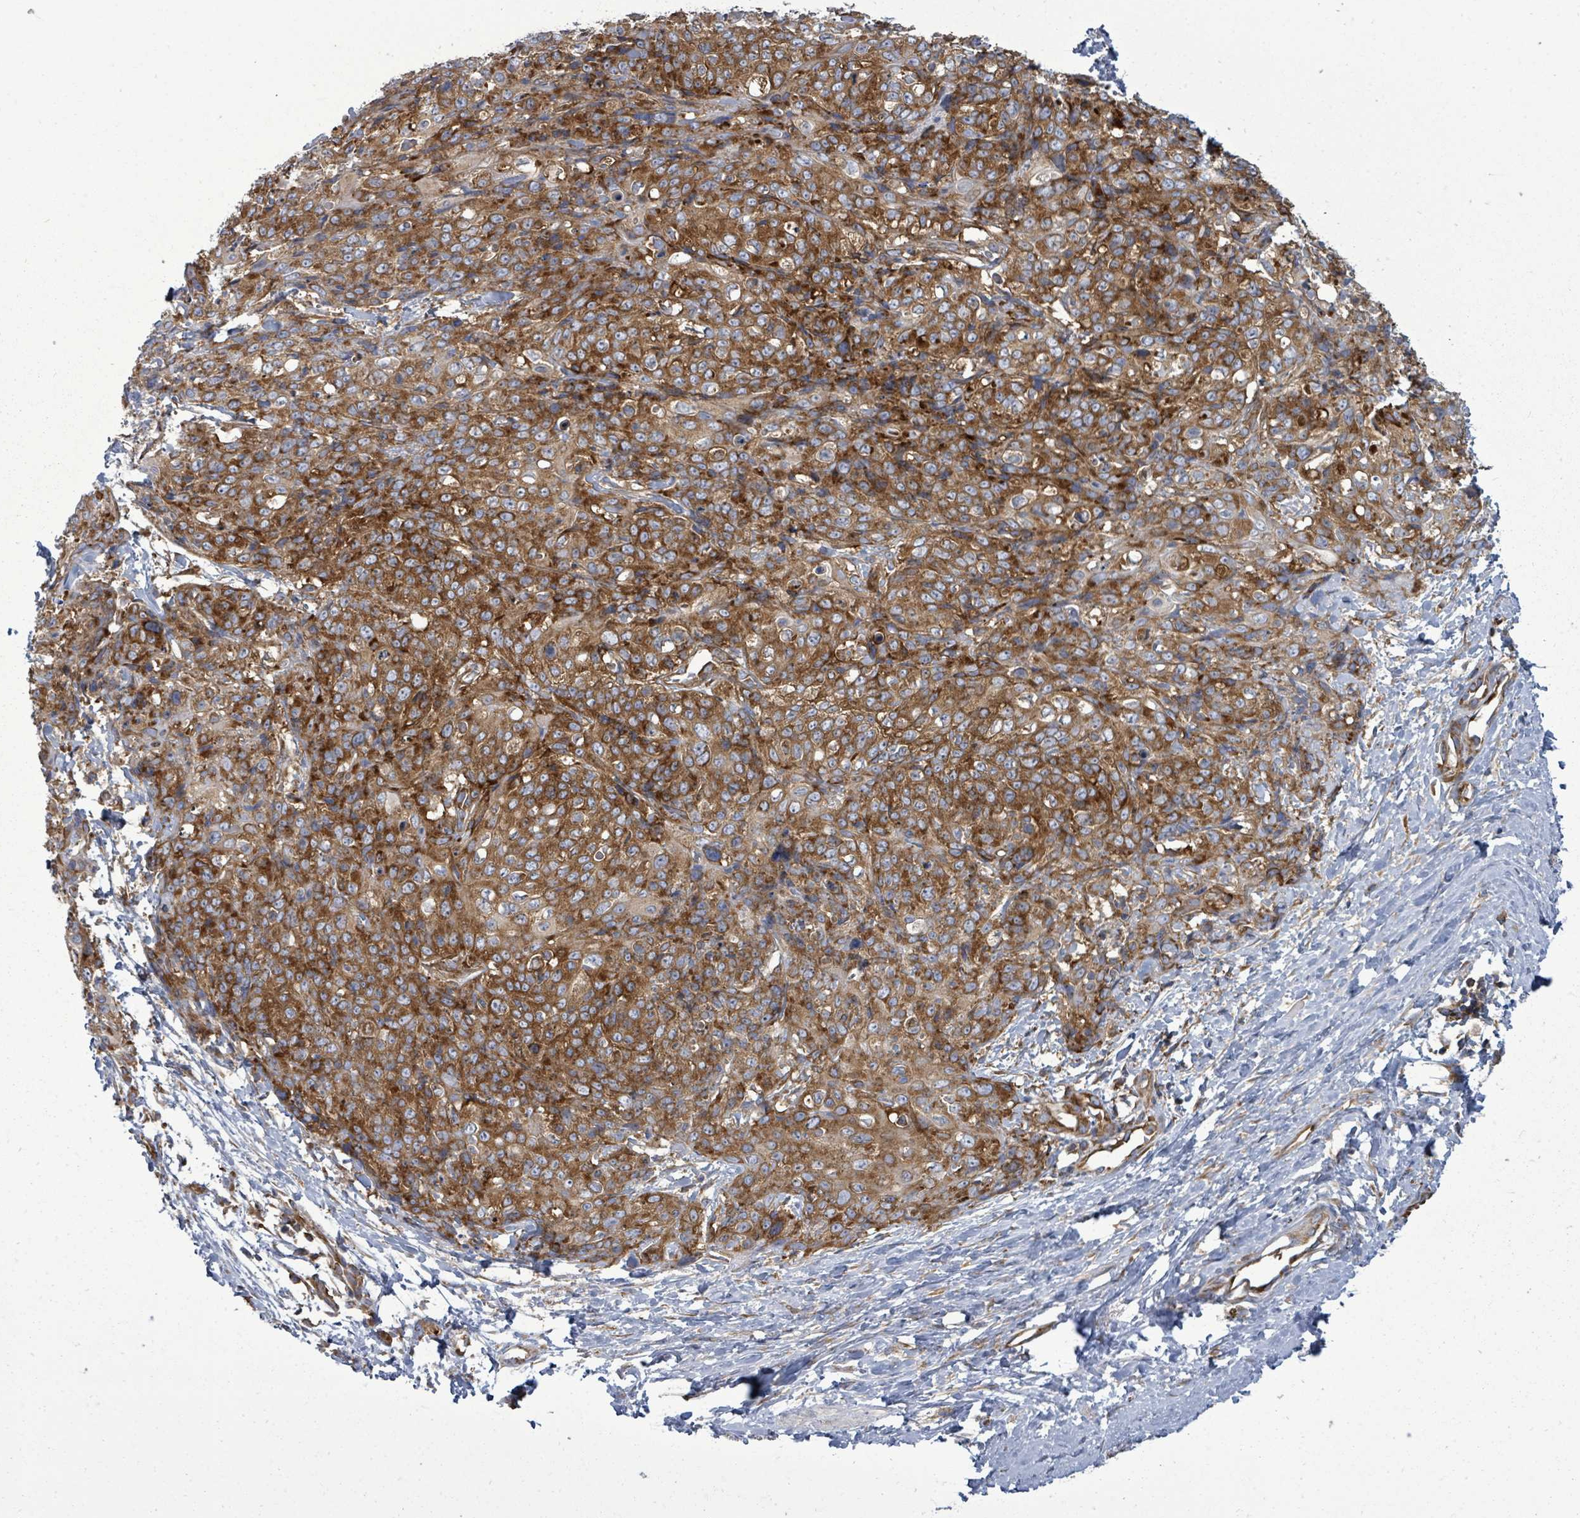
{"staining": {"intensity": "strong", "quantity": ">75%", "location": "cytoplasmic/membranous"}, "tissue": "skin cancer", "cell_type": "Tumor cells", "image_type": "cancer", "snomed": [{"axis": "morphology", "description": "Squamous cell carcinoma, NOS"}, {"axis": "topography", "description": "Skin"}, {"axis": "topography", "description": "Vulva"}], "caption": "Immunohistochemical staining of skin cancer shows high levels of strong cytoplasmic/membranous positivity in about >75% of tumor cells.", "gene": "EIF3C", "patient": {"sex": "female", "age": 85}}